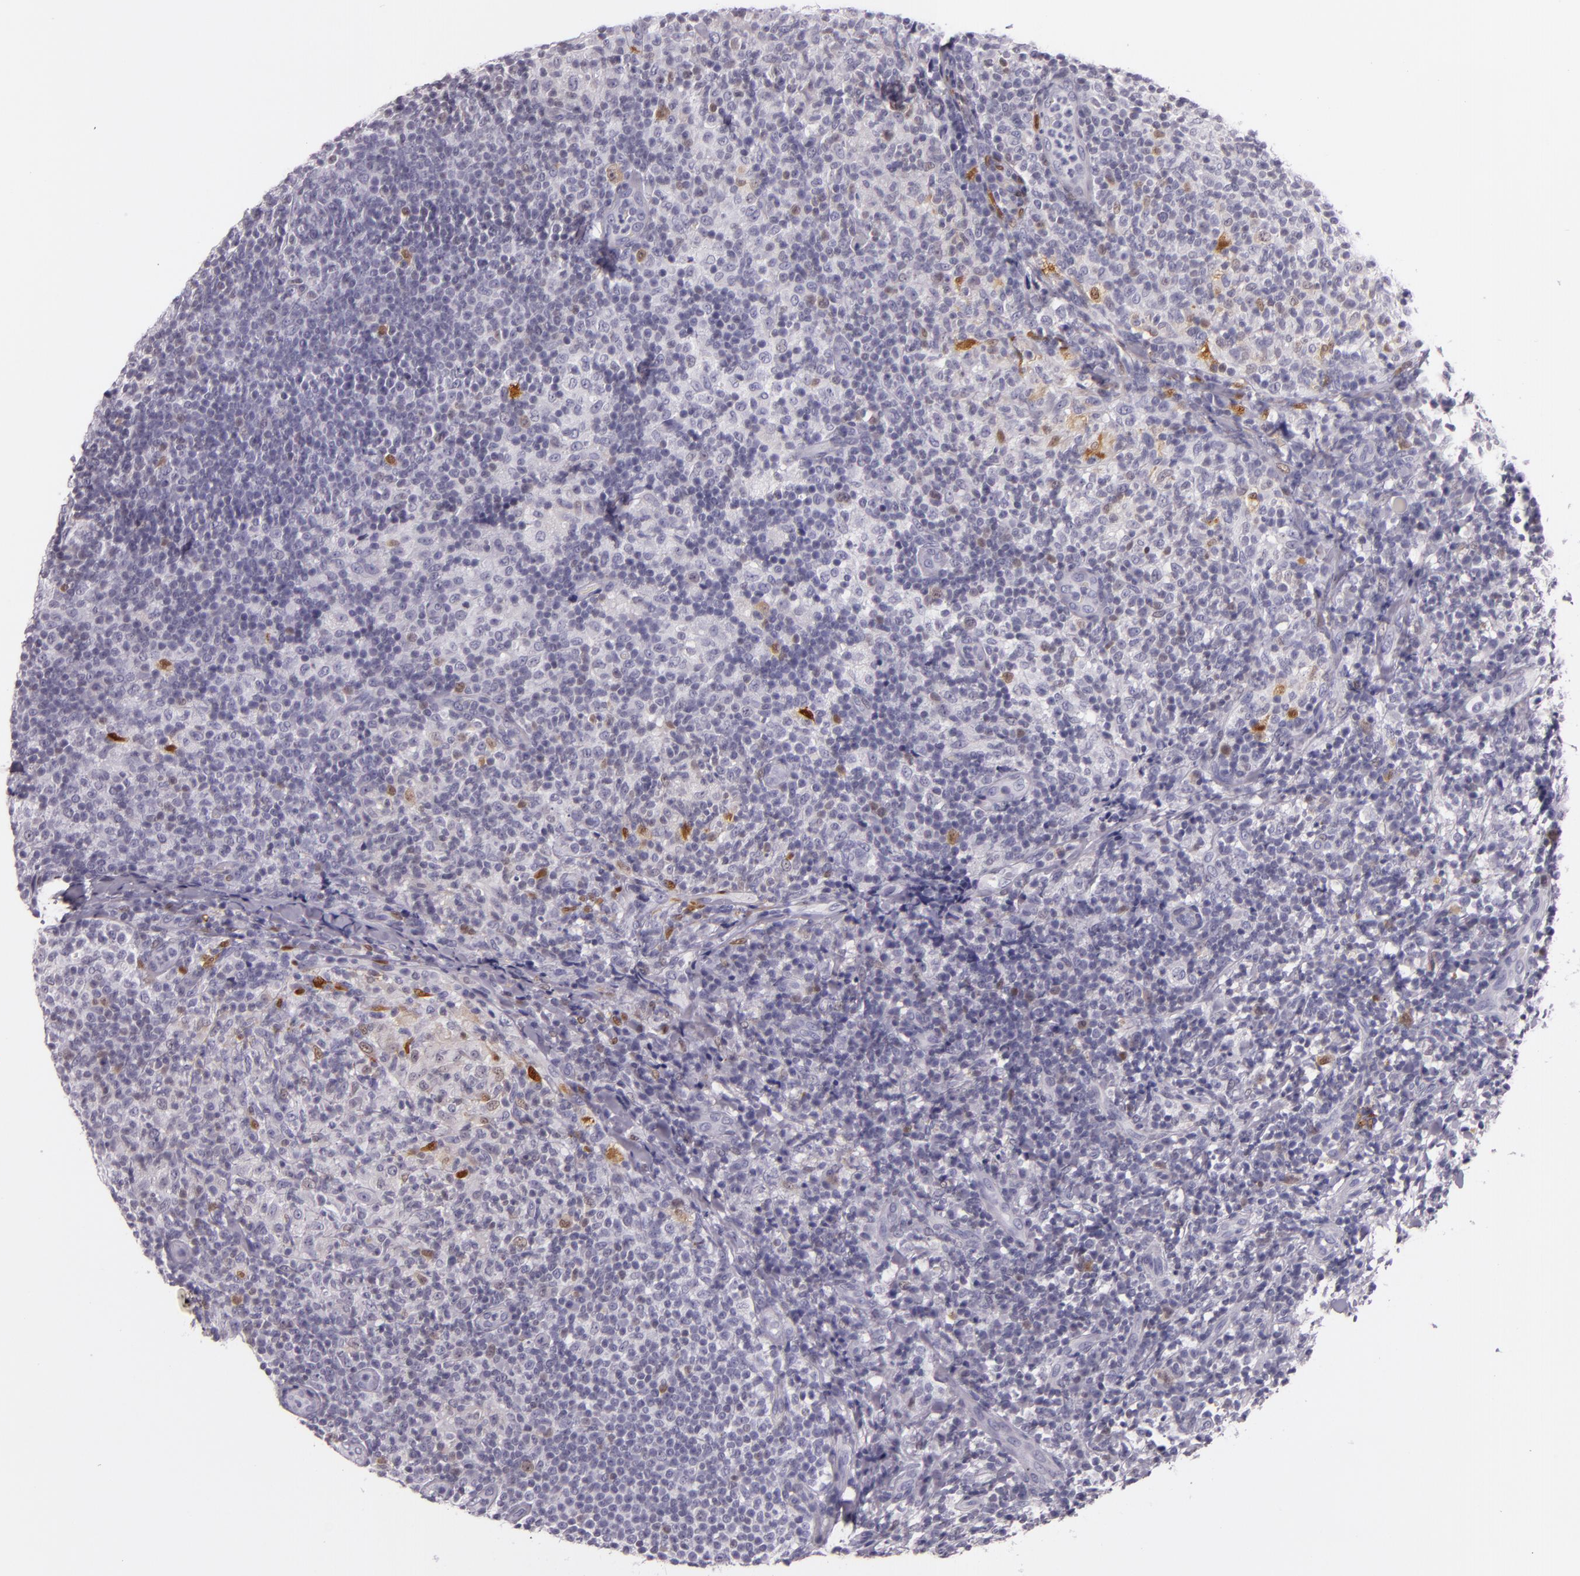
{"staining": {"intensity": "negative", "quantity": "none", "location": "none"}, "tissue": "lymph node", "cell_type": "Germinal center cells", "image_type": "normal", "snomed": [{"axis": "morphology", "description": "Normal tissue, NOS"}, {"axis": "morphology", "description": "Inflammation, NOS"}, {"axis": "topography", "description": "Lymph node"}], "caption": "High magnification brightfield microscopy of unremarkable lymph node stained with DAB (3,3'-diaminobenzidine) (brown) and counterstained with hematoxylin (blue): germinal center cells show no significant positivity.", "gene": "MT1A", "patient": {"sex": "male", "age": 46}}